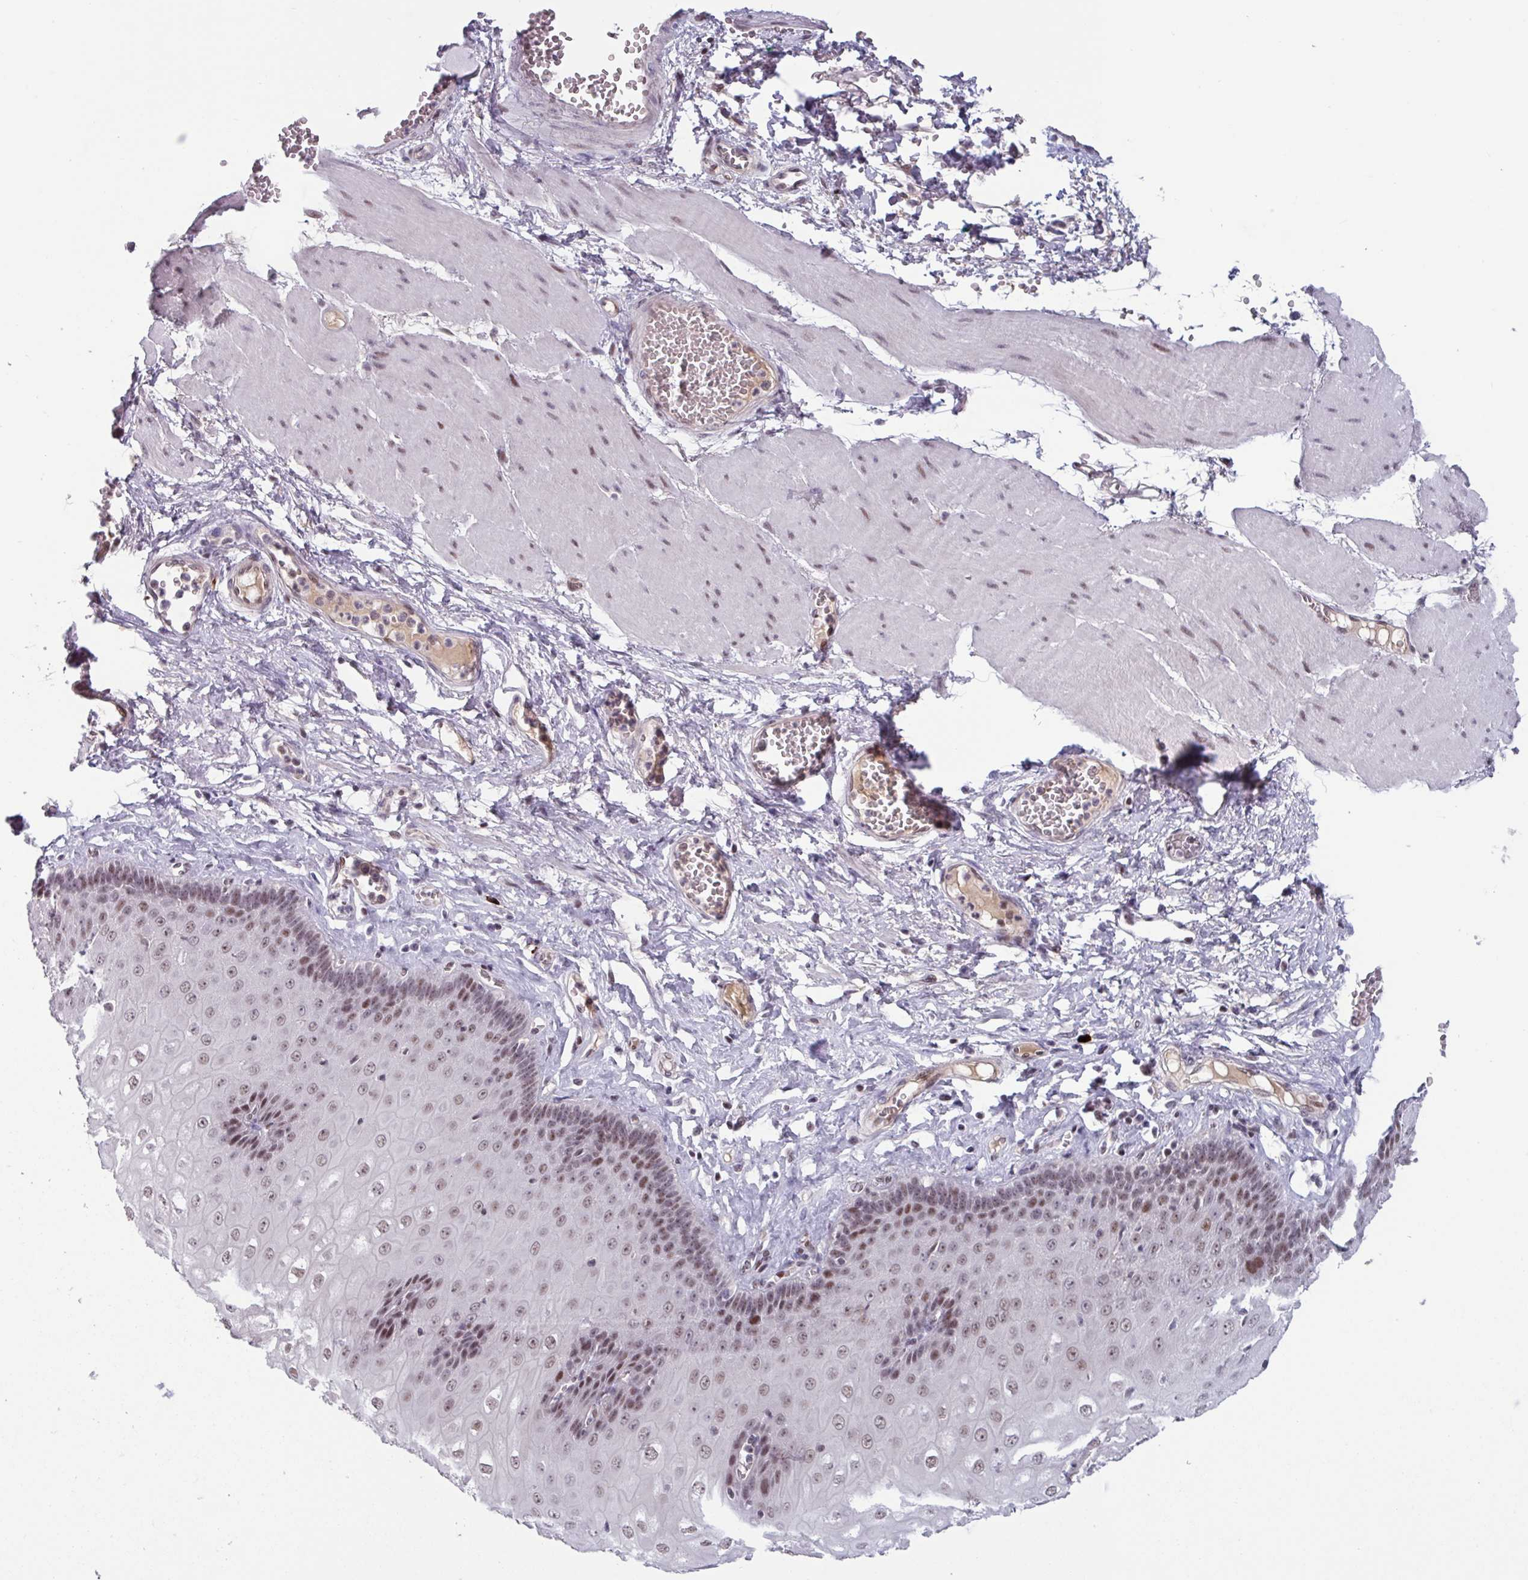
{"staining": {"intensity": "moderate", "quantity": "25%-75%", "location": "nuclear"}, "tissue": "esophagus", "cell_type": "Squamous epithelial cells", "image_type": "normal", "snomed": [{"axis": "morphology", "description": "Normal tissue, NOS"}, {"axis": "topography", "description": "Esophagus"}], "caption": "Immunohistochemical staining of unremarkable esophagus shows moderate nuclear protein staining in about 25%-75% of squamous epithelial cells. The staining was performed using DAB, with brown indicating positive protein expression. Nuclei are stained blue with hematoxylin.", "gene": "ZNF575", "patient": {"sex": "male", "age": 60}}